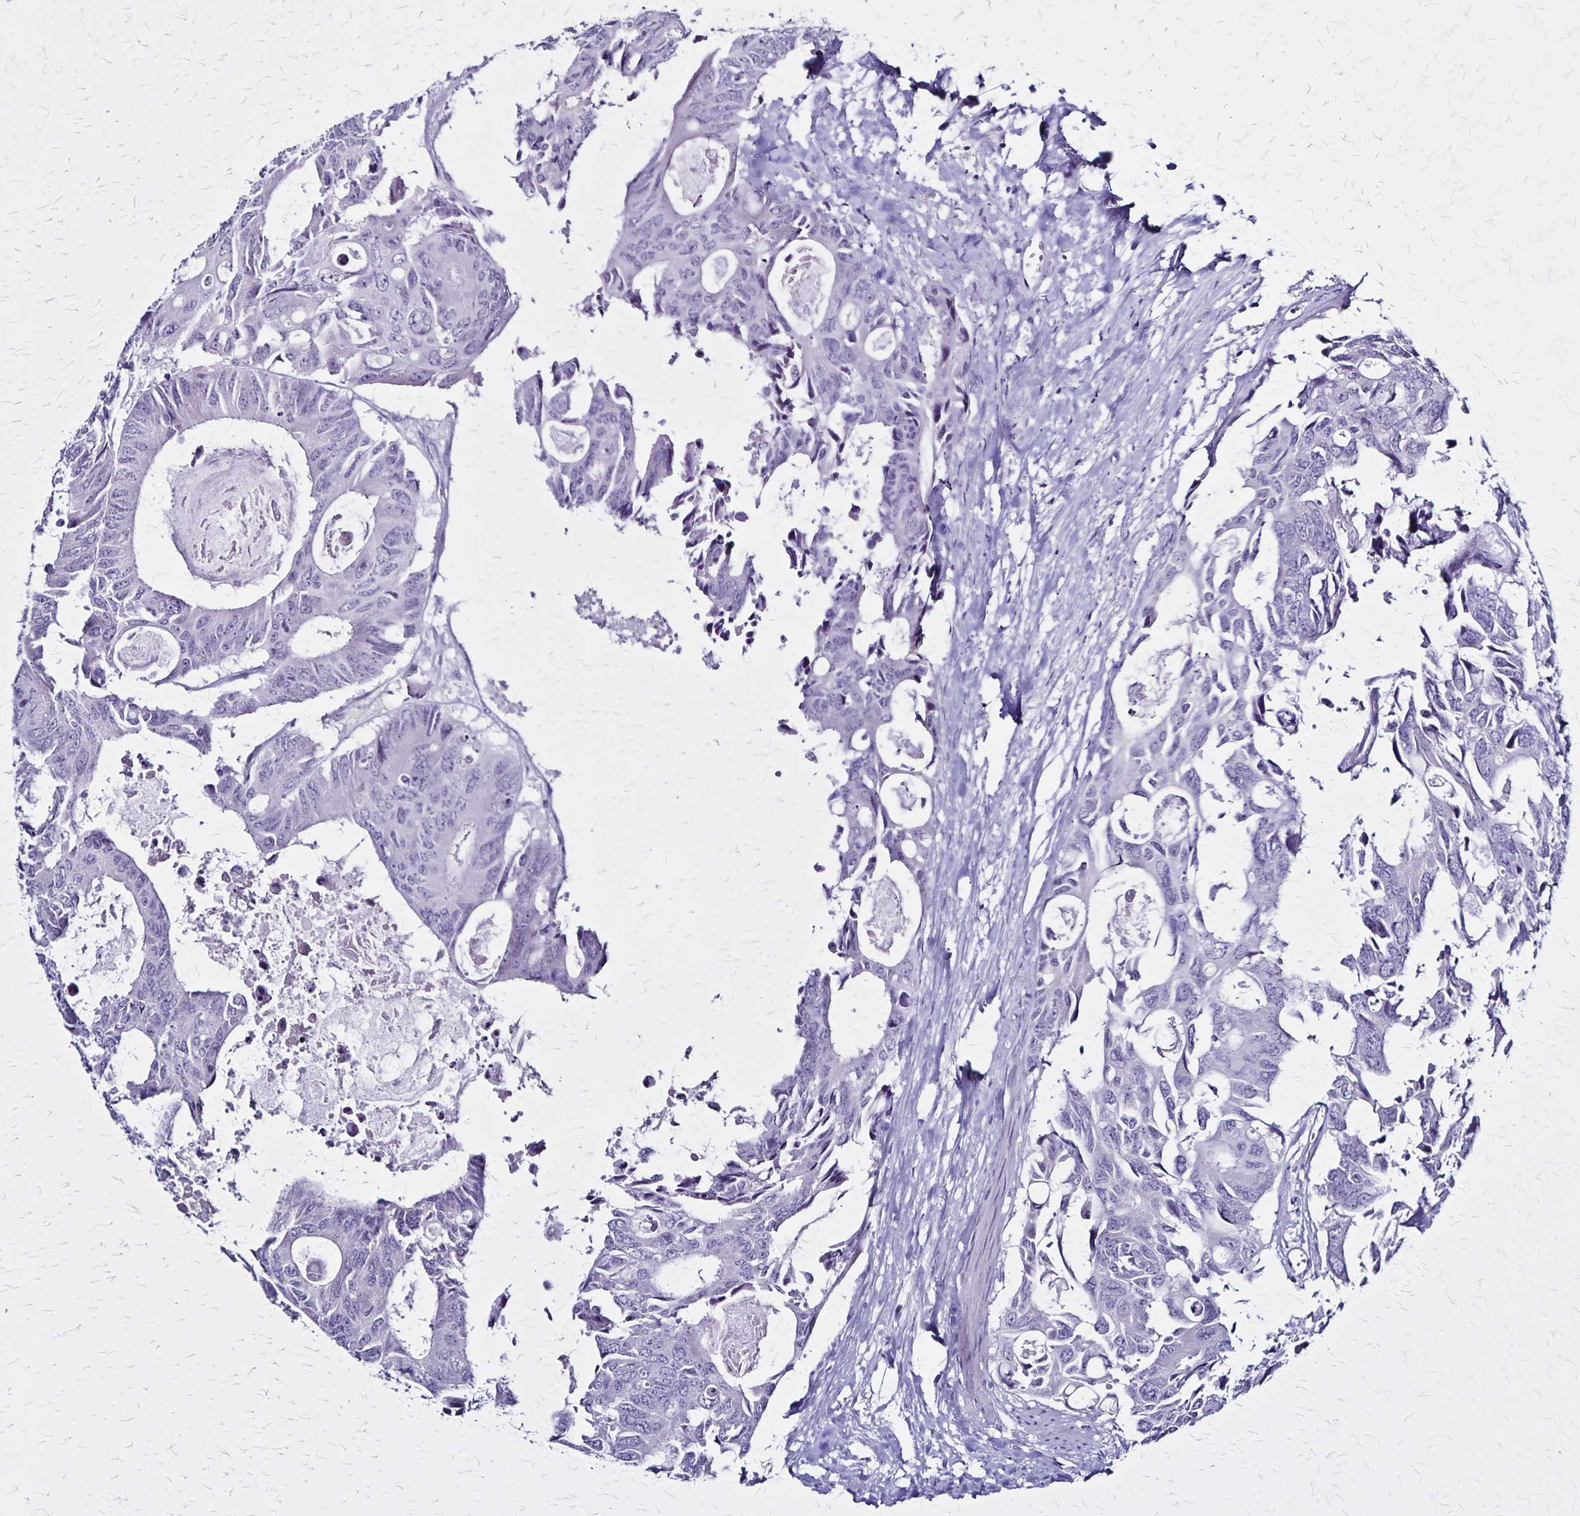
{"staining": {"intensity": "negative", "quantity": "none", "location": "none"}, "tissue": "colorectal cancer", "cell_type": "Tumor cells", "image_type": "cancer", "snomed": [{"axis": "morphology", "description": "Adenocarcinoma, NOS"}, {"axis": "topography", "description": "Rectum"}], "caption": "This is an immunohistochemistry micrograph of human colorectal cancer (adenocarcinoma). There is no positivity in tumor cells.", "gene": "PLXNA4", "patient": {"sex": "male", "age": 76}}